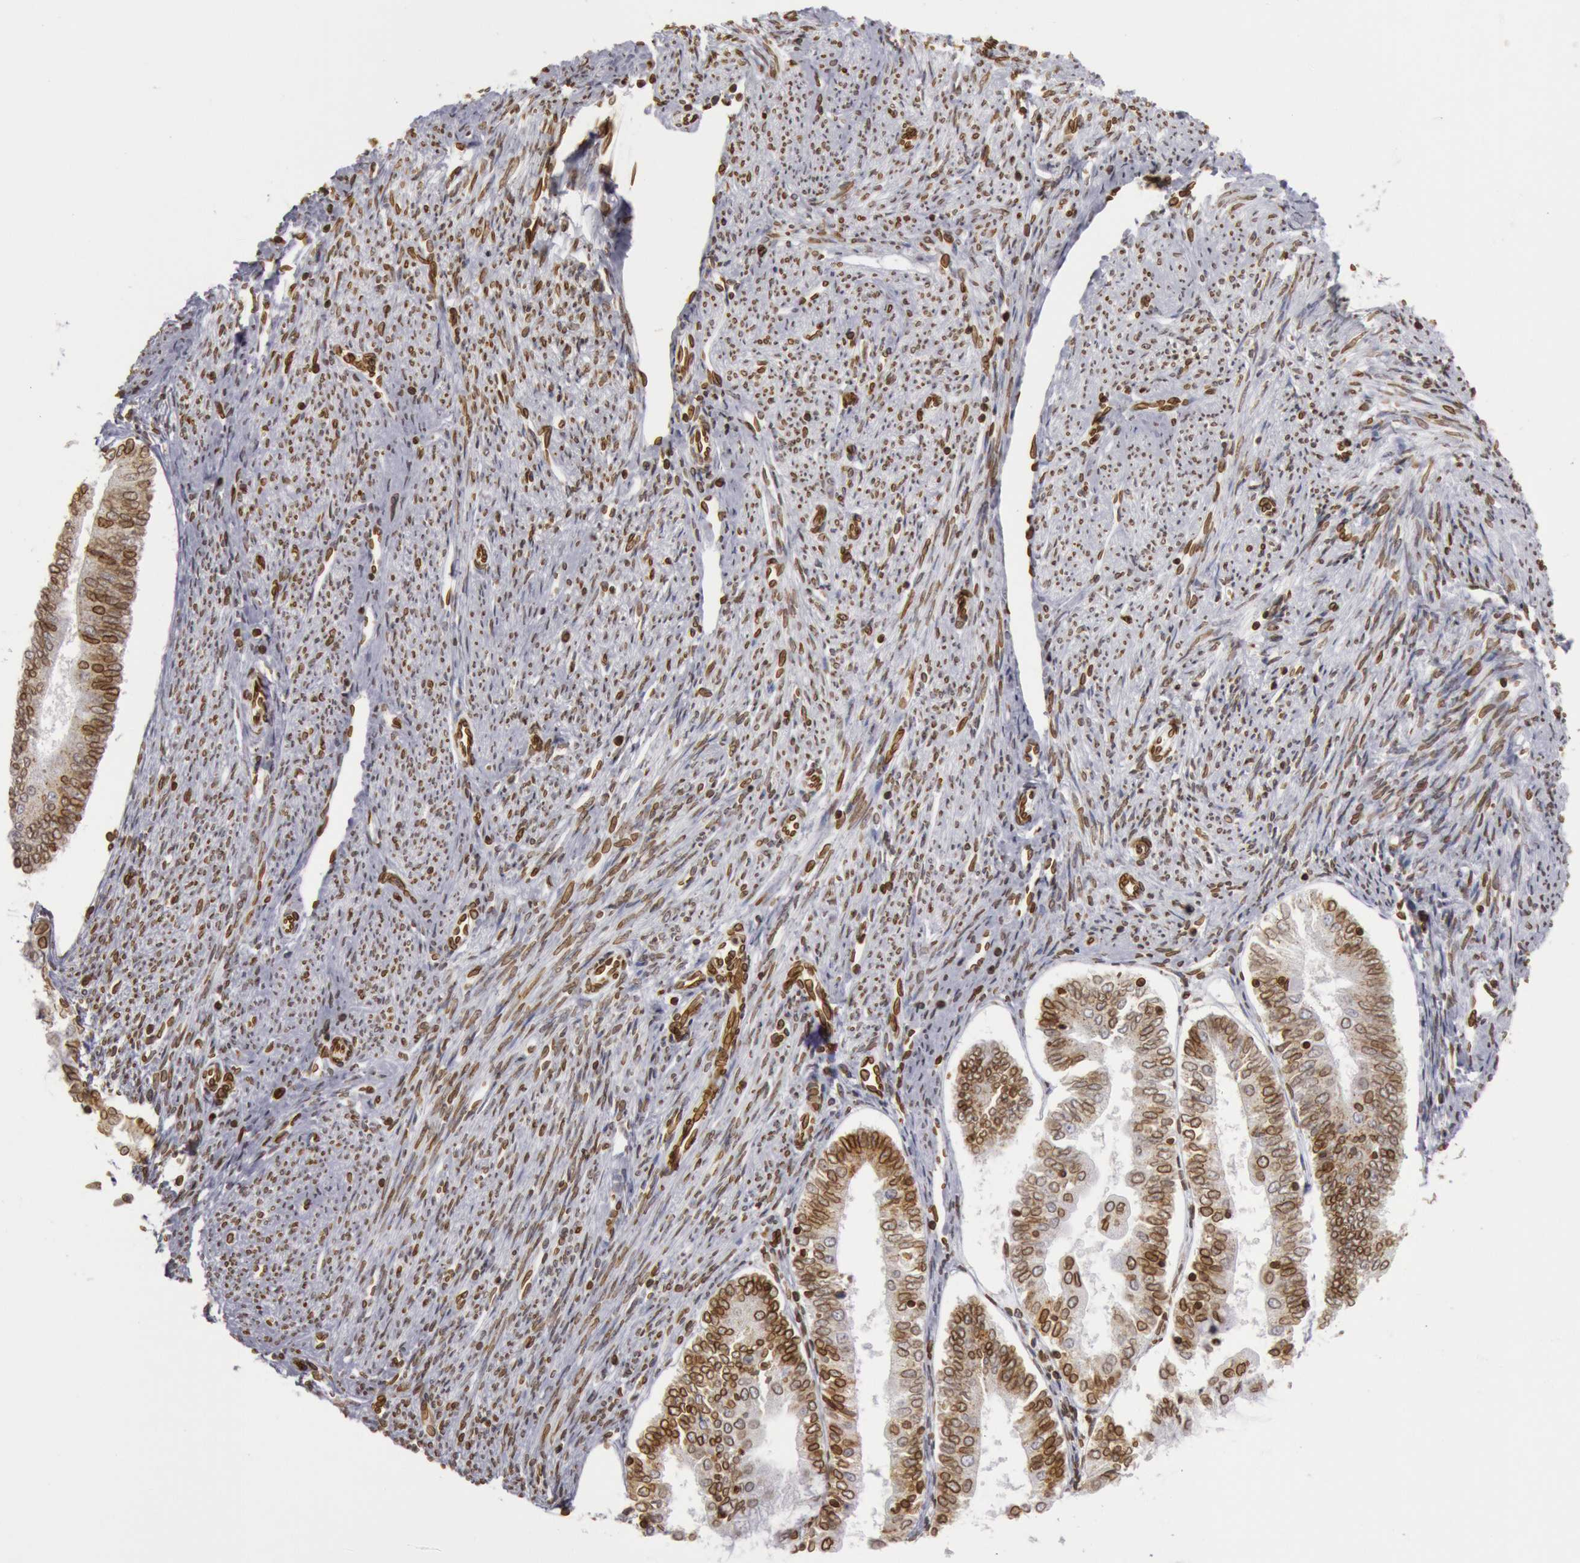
{"staining": {"intensity": "strong", "quantity": ">75%", "location": "cytoplasmic/membranous,nuclear"}, "tissue": "endometrial cancer", "cell_type": "Tumor cells", "image_type": "cancer", "snomed": [{"axis": "morphology", "description": "Adenocarcinoma, NOS"}, {"axis": "topography", "description": "Endometrium"}], "caption": "Immunohistochemical staining of endometrial cancer displays strong cytoplasmic/membranous and nuclear protein staining in about >75% of tumor cells.", "gene": "SUN2", "patient": {"sex": "female", "age": 75}}